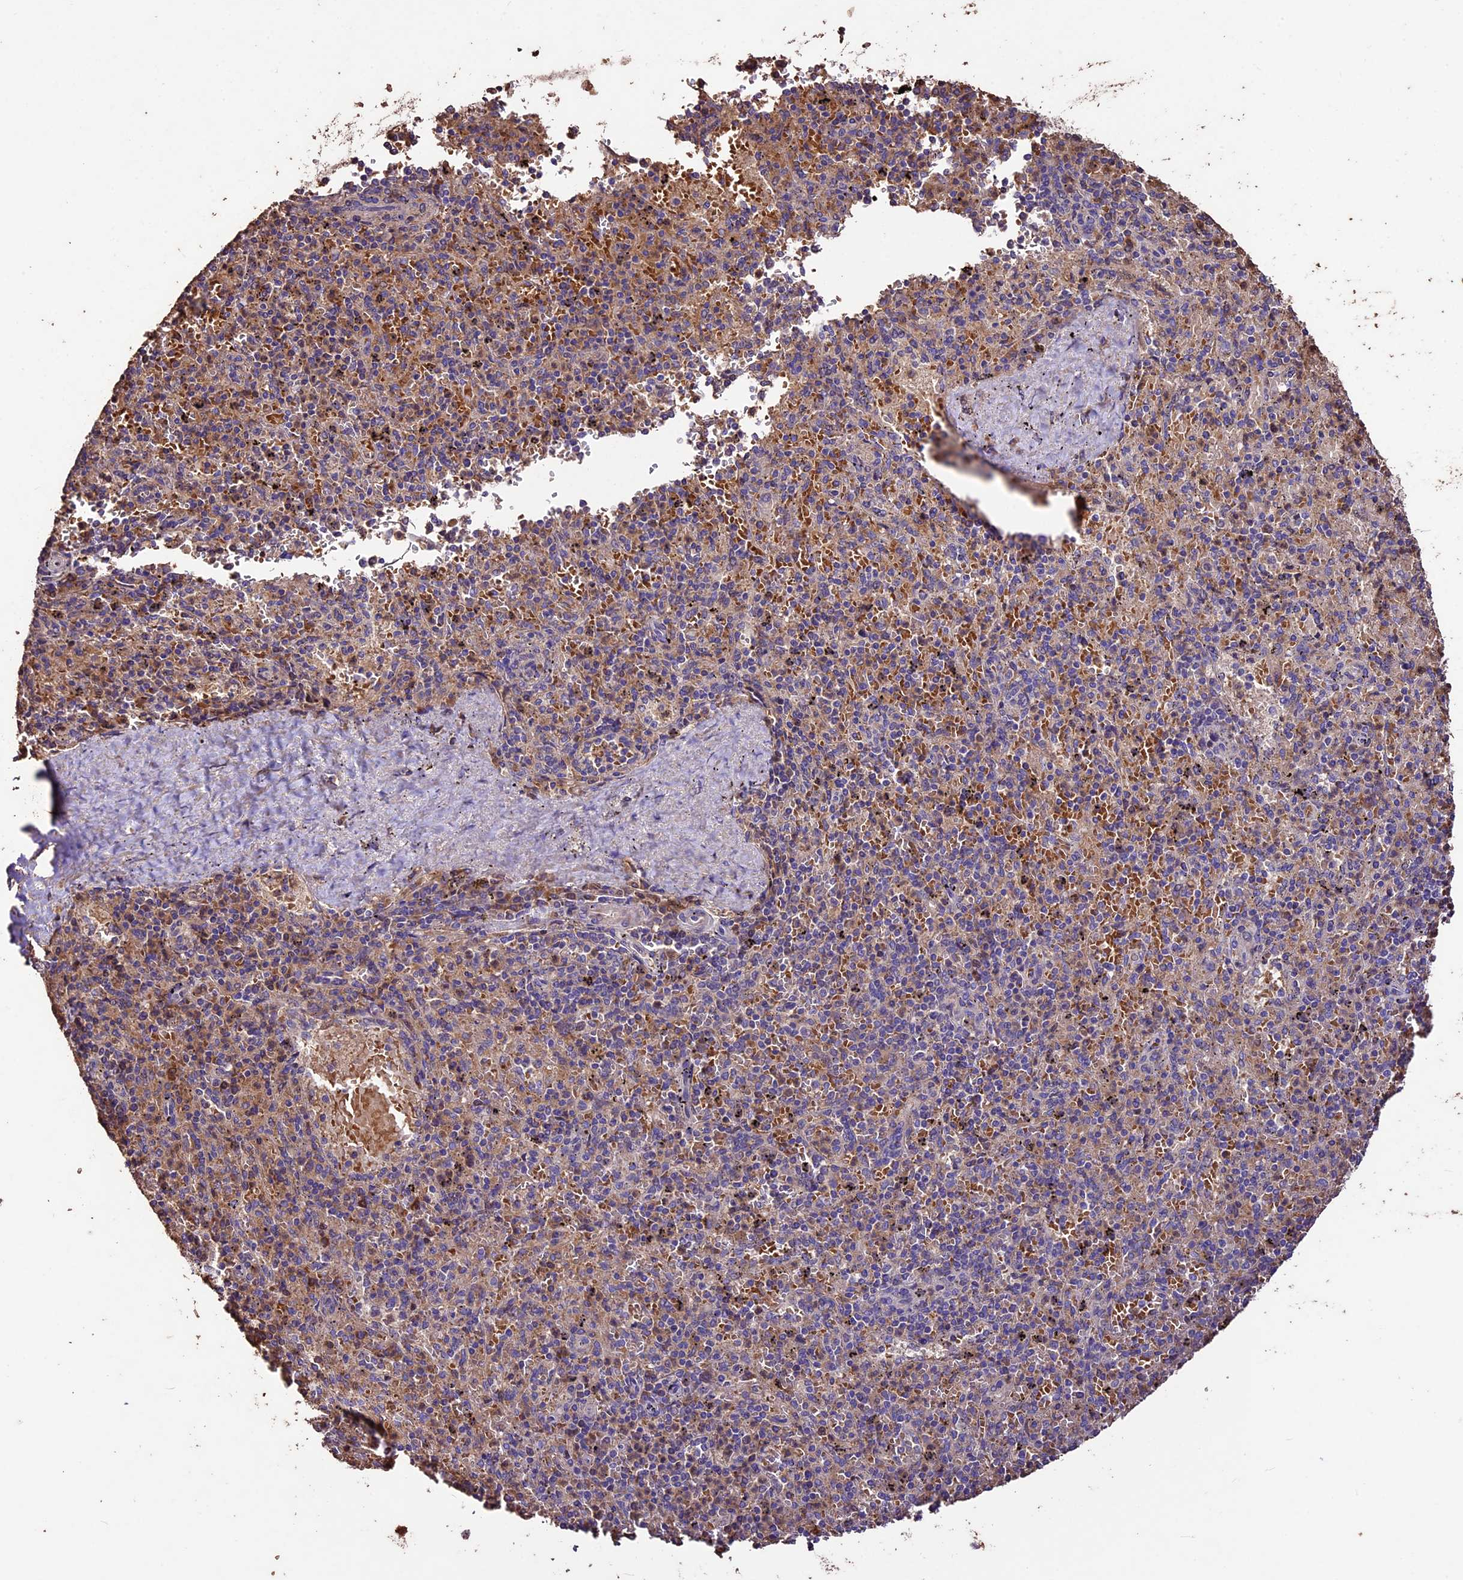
{"staining": {"intensity": "moderate", "quantity": ">75%", "location": "cytoplasmic/membranous"}, "tissue": "spleen", "cell_type": "Cells in red pulp", "image_type": "normal", "snomed": [{"axis": "morphology", "description": "Normal tissue, NOS"}, {"axis": "topography", "description": "Spleen"}], "caption": "This image shows immunohistochemistry (IHC) staining of benign human spleen, with medium moderate cytoplasmic/membranous expression in about >75% of cells in red pulp.", "gene": "CRLF1", "patient": {"sex": "male", "age": 82}}